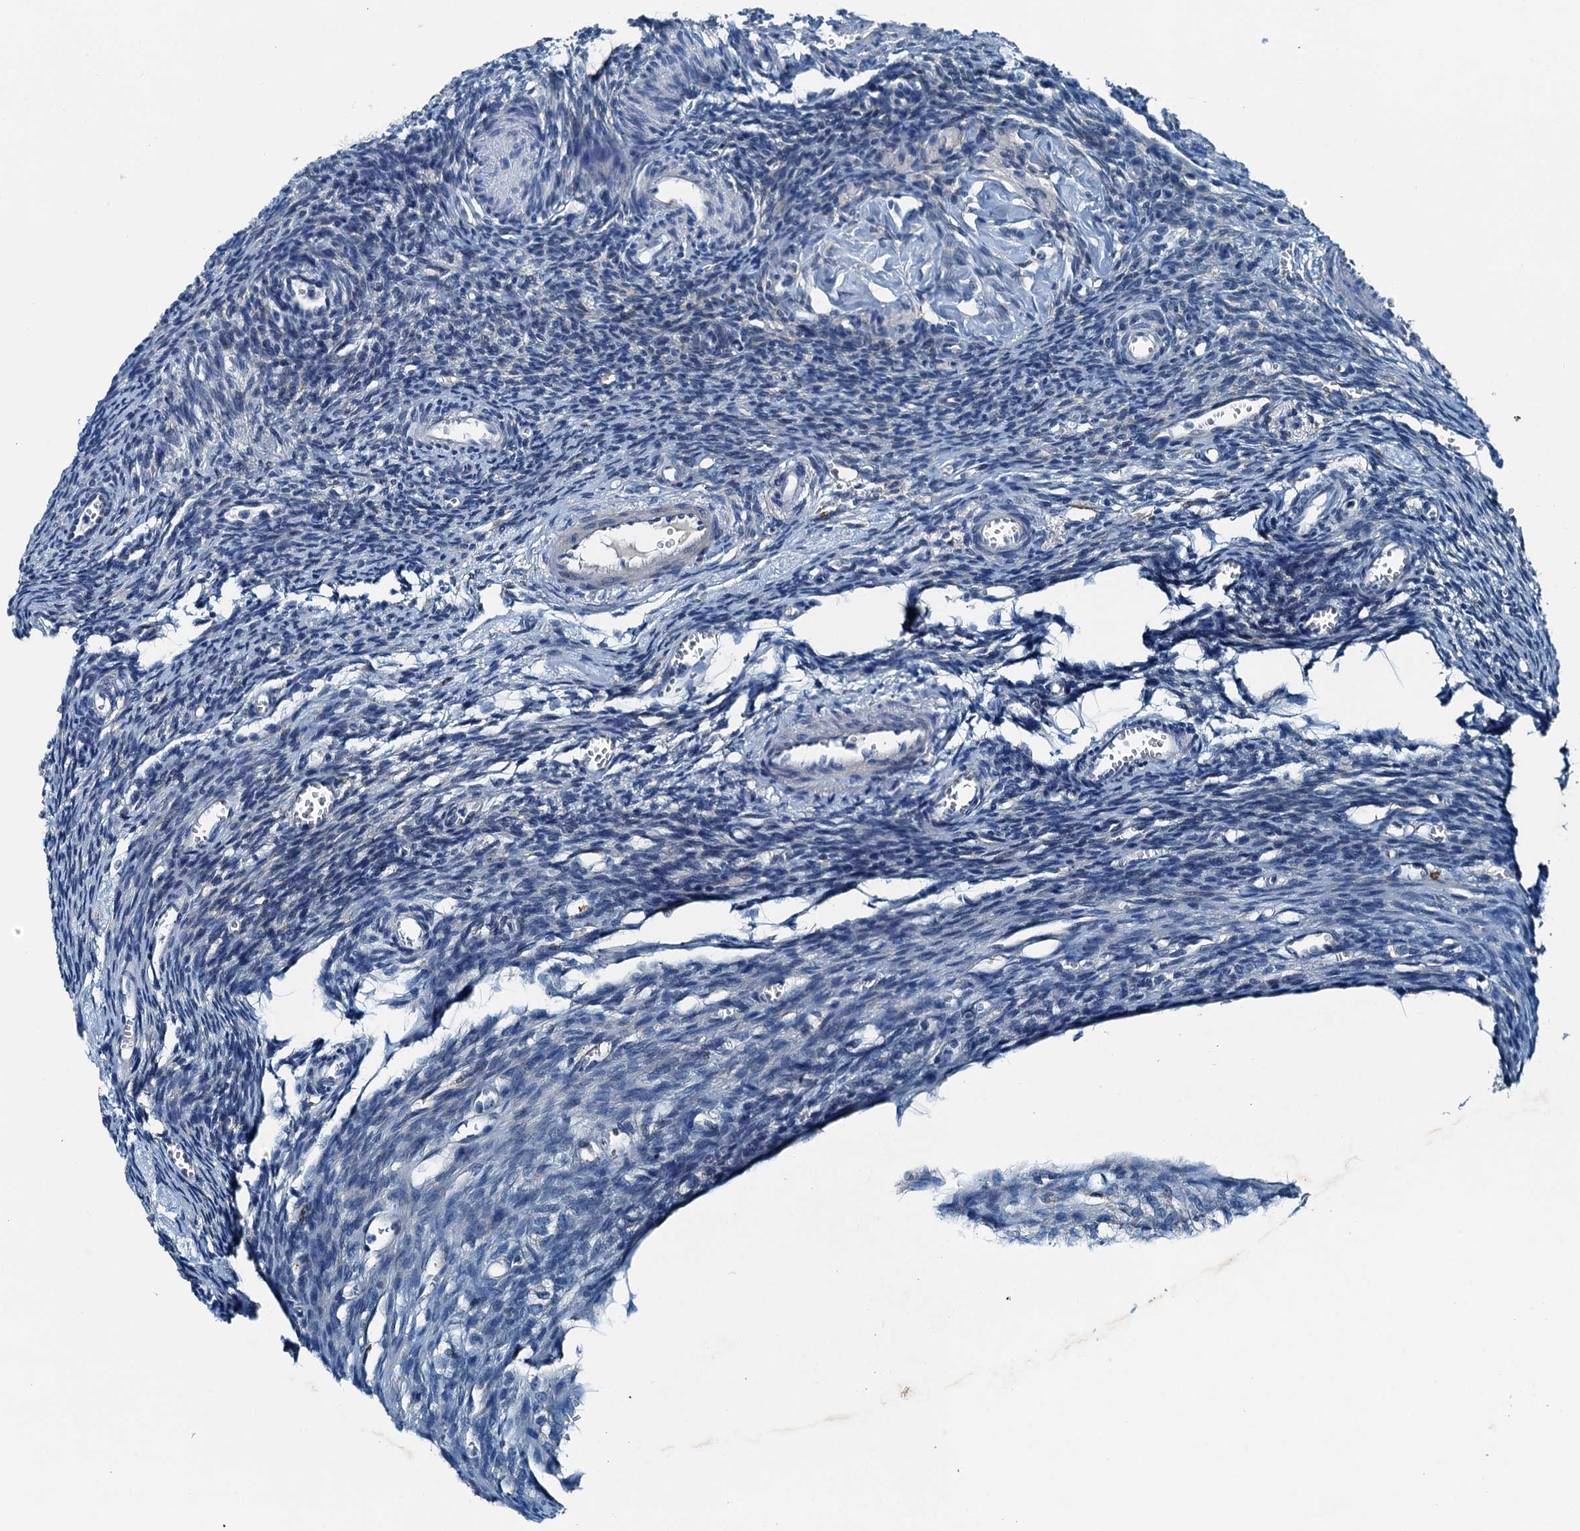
{"staining": {"intensity": "negative", "quantity": "none", "location": "none"}, "tissue": "ovary", "cell_type": "Ovarian stroma cells", "image_type": "normal", "snomed": [{"axis": "morphology", "description": "Normal tissue, NOS"}, {"axis": "topography", "description": "Ovary"}], "caption": "Immunohistochemistry photomicrograph of unremarkable ovary: ovary stained with DAB reveals no significant protein staining in ovarian stroma cells.", "gene": "RAB3IL1", "patient": {"sex": "female", "age": 39}}